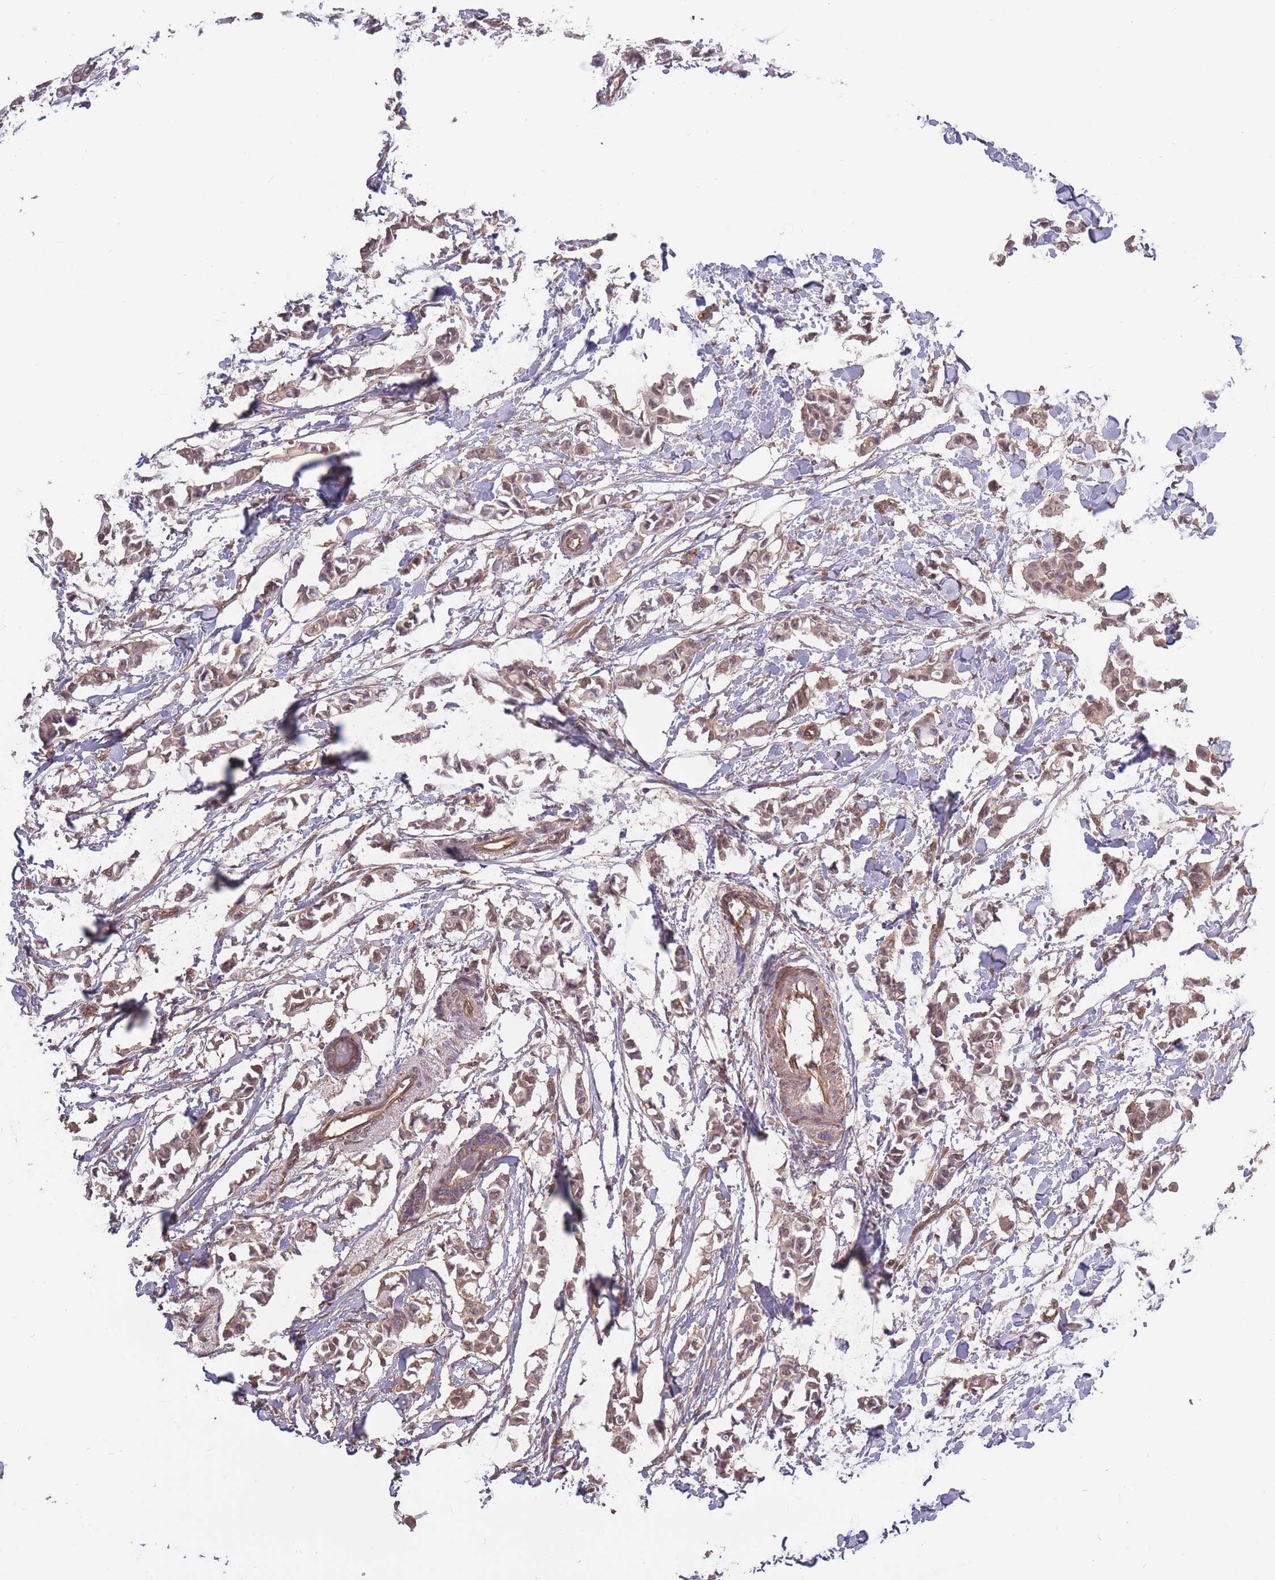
{"staining": {"intensity": "weak", "quantity": ">75%", "location": "cytoplasmic/membranous"}, "tissue": "breast cancer", "cell_type": "Tumor cells", "image_type": "cancer", "snomed": [{"axis": "morphology", "description": "Duct carcinoma"}, {"axis": "topography", "description": "Breast"}], "caption": "Protein expression analysis of invasive ductal carcinoma (breast) shows weak cytoplasmic/membranous expression in about >75% of tumor cells. (Stains: DAB in brown, nuclei in blue, Microscopy: brightfield microscopy at high magnification).", "gene": "KIAA1755", "patient": {"sex": "female", "age": 41}}